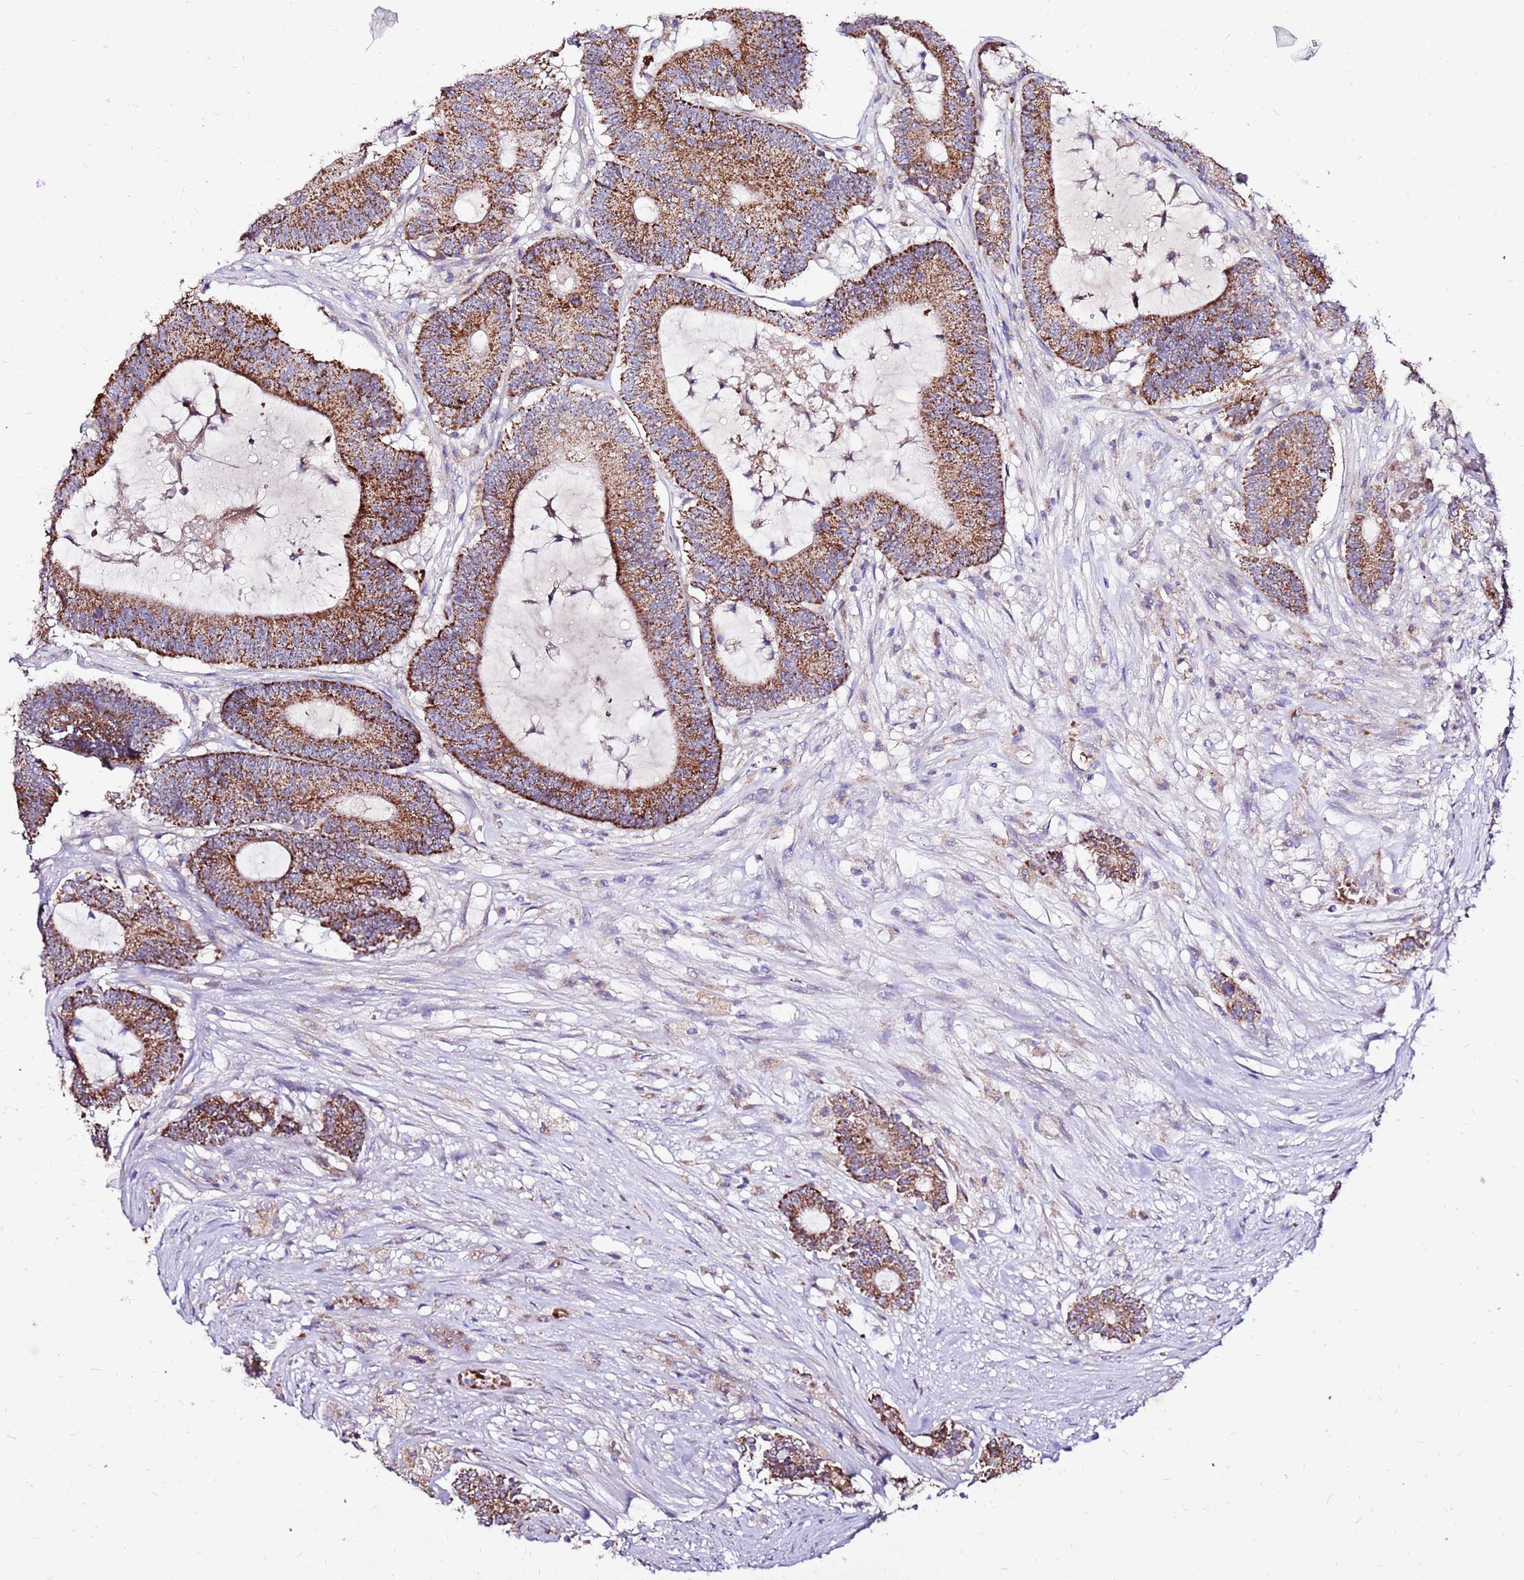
{"staining": {"intensity": "strong", "quantity": ">75%", "location": "cytoplasmic/membranous"}, "tissue": "colorectal cancer", "cell_type": "Tumor cells", "image_type": "cancer", "snomed": [{"axis": "morphology", "description": "Adenocarcinoma, NOS"}, {"axis": "topography", "description": "Colon"}], "caption": "Protein expression analysis of human adenocarcinoma (colorectal) reveals strong cytoplasmic/membranous staining in approximately >75% of tumor cells. Using DAB (brown) and hematoxylin (blue) stains, captured at high magnification using brightfield microscopy.", "gene": "SPSB3", "patient": {"sex": "female", "age": 84}}